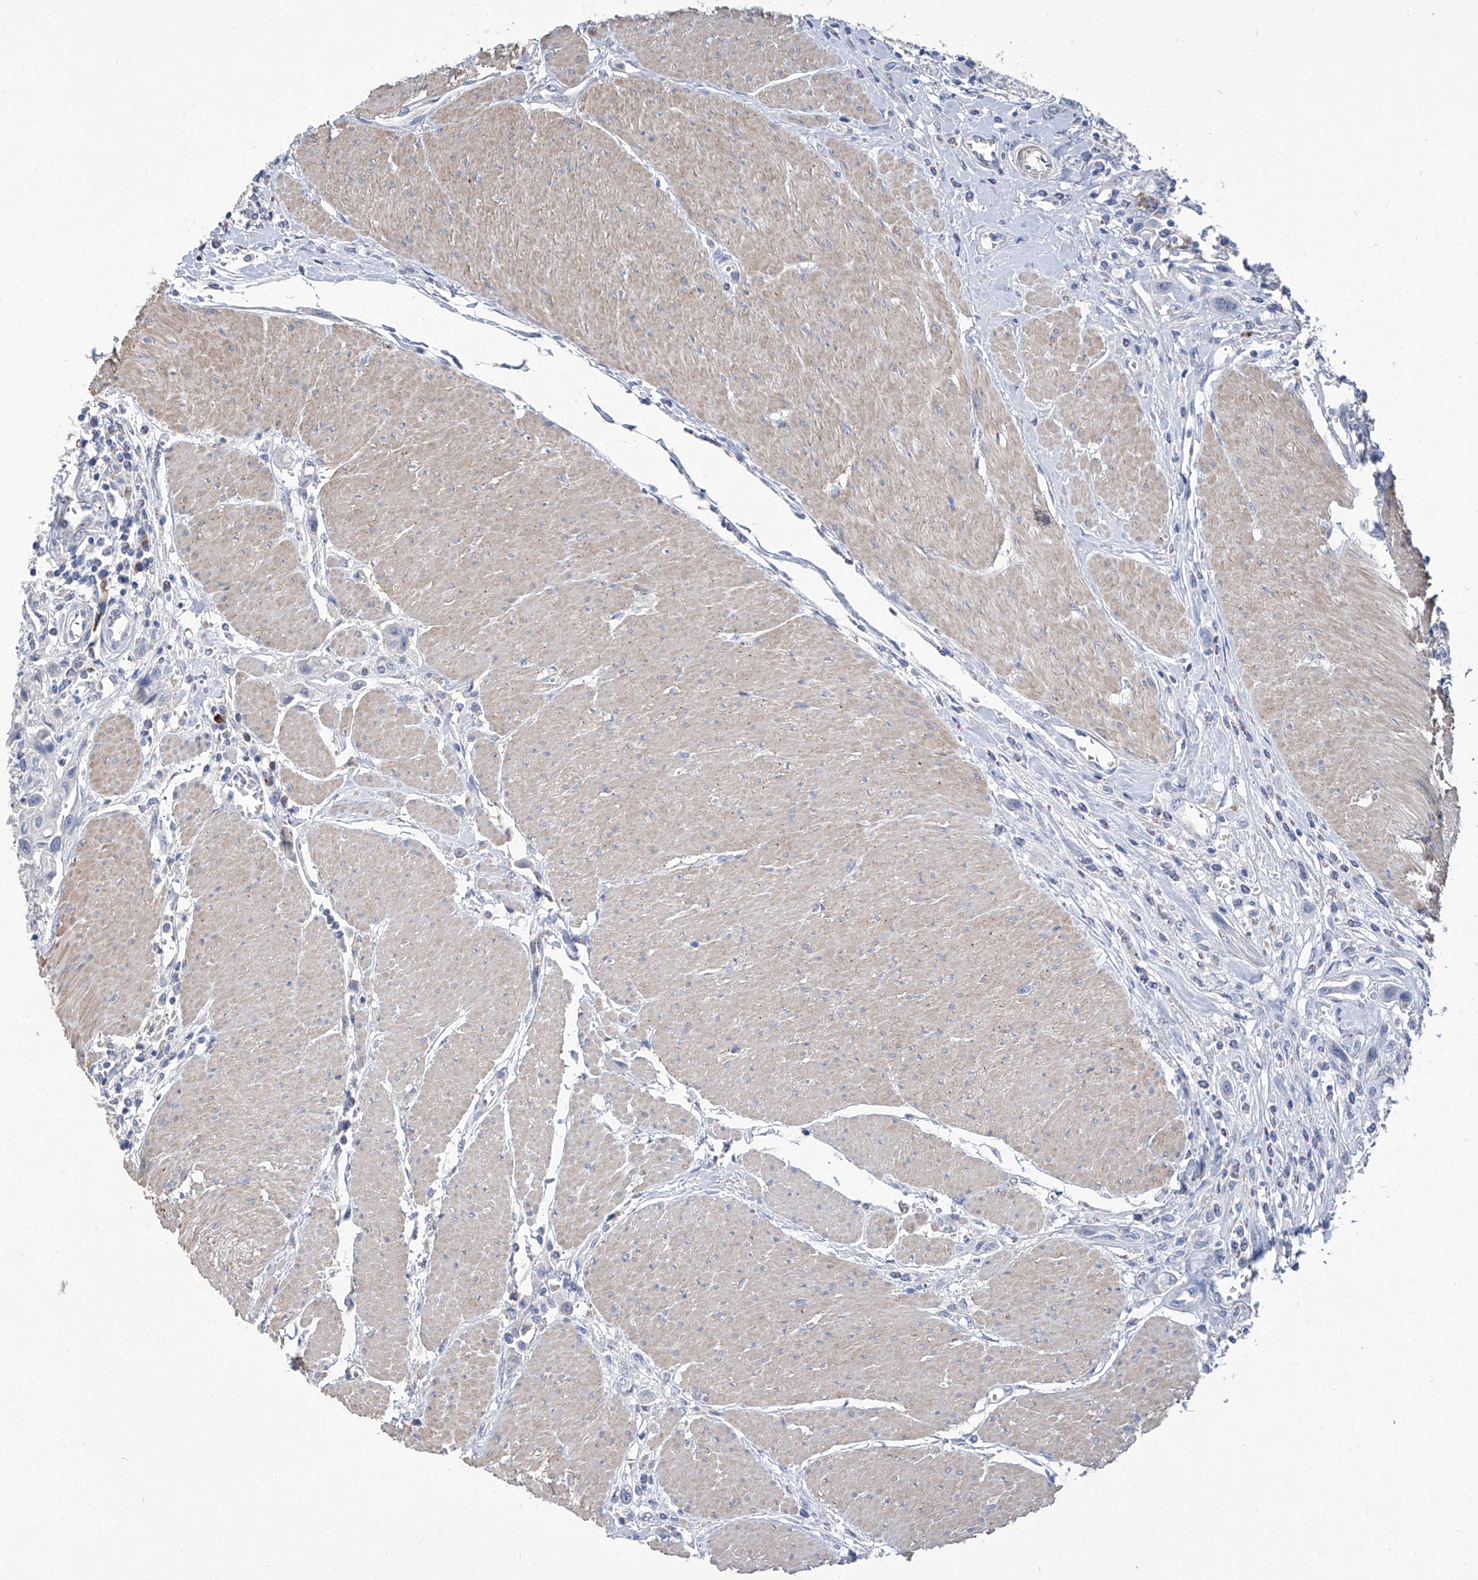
{"staining": {"intensity": "negative", "quantity": "none", "location": "none"}, "tissue": "urothelial cancer", "cell_type": "Tumor cells", "image_type": "cancer", "snomed": [{"axis": "morphology", "description": "Urothelial carcinoma, High grade"}, {"axis": "topography", "description": "Urinary bladder"}], "caption": "Protein analysis of high-grade urothelial carcinoma demonstrates no significant positivity in tumor cells. Nuclei are stained in blue.", "gene": "GPT", "patient": {"sex": "male", "age": 50}}